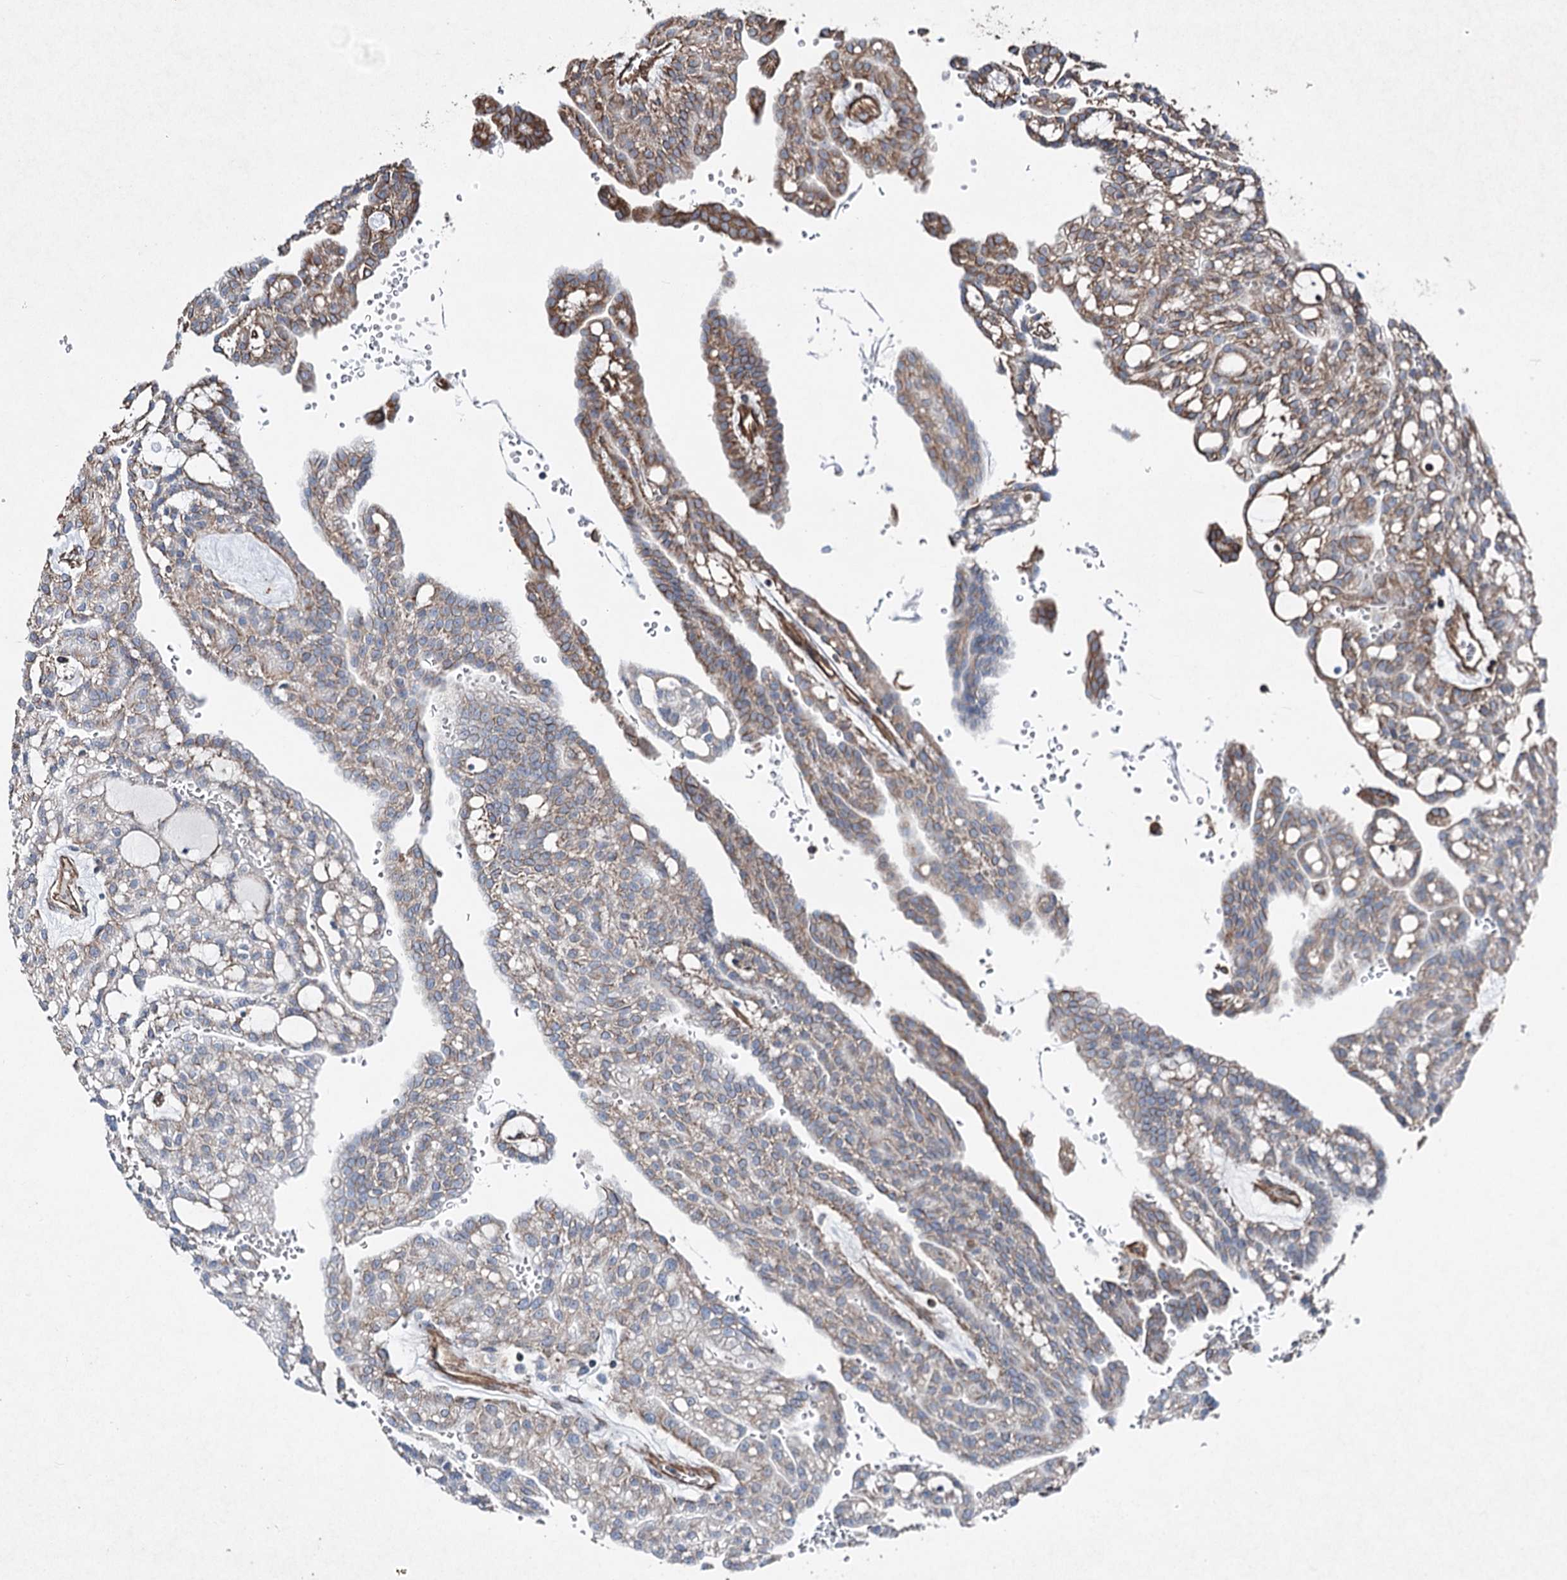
{"staining": {"intensity": "moderate", "quantity": "25%-75%", "location": "cytoplasmic/membranous"}, "tissue": "renal cancer", "cell_type": "Tumor cells", "image_type": "cancer", "snomed": [{"axis": "morphology", "description": "Adenocarcinoma, NOS"}, {"axis": "topography", "description": "Kidney"}], "caption": "This photomicrograph displays immunohistochemistry staining of renal adenocarcinoma, with medium moderate cytoplasmic/membranous staining in approximately 25%-75% of tumor cells.", "gene": "CLEC4M", "patient": {"sex": "male", "age": 63}}